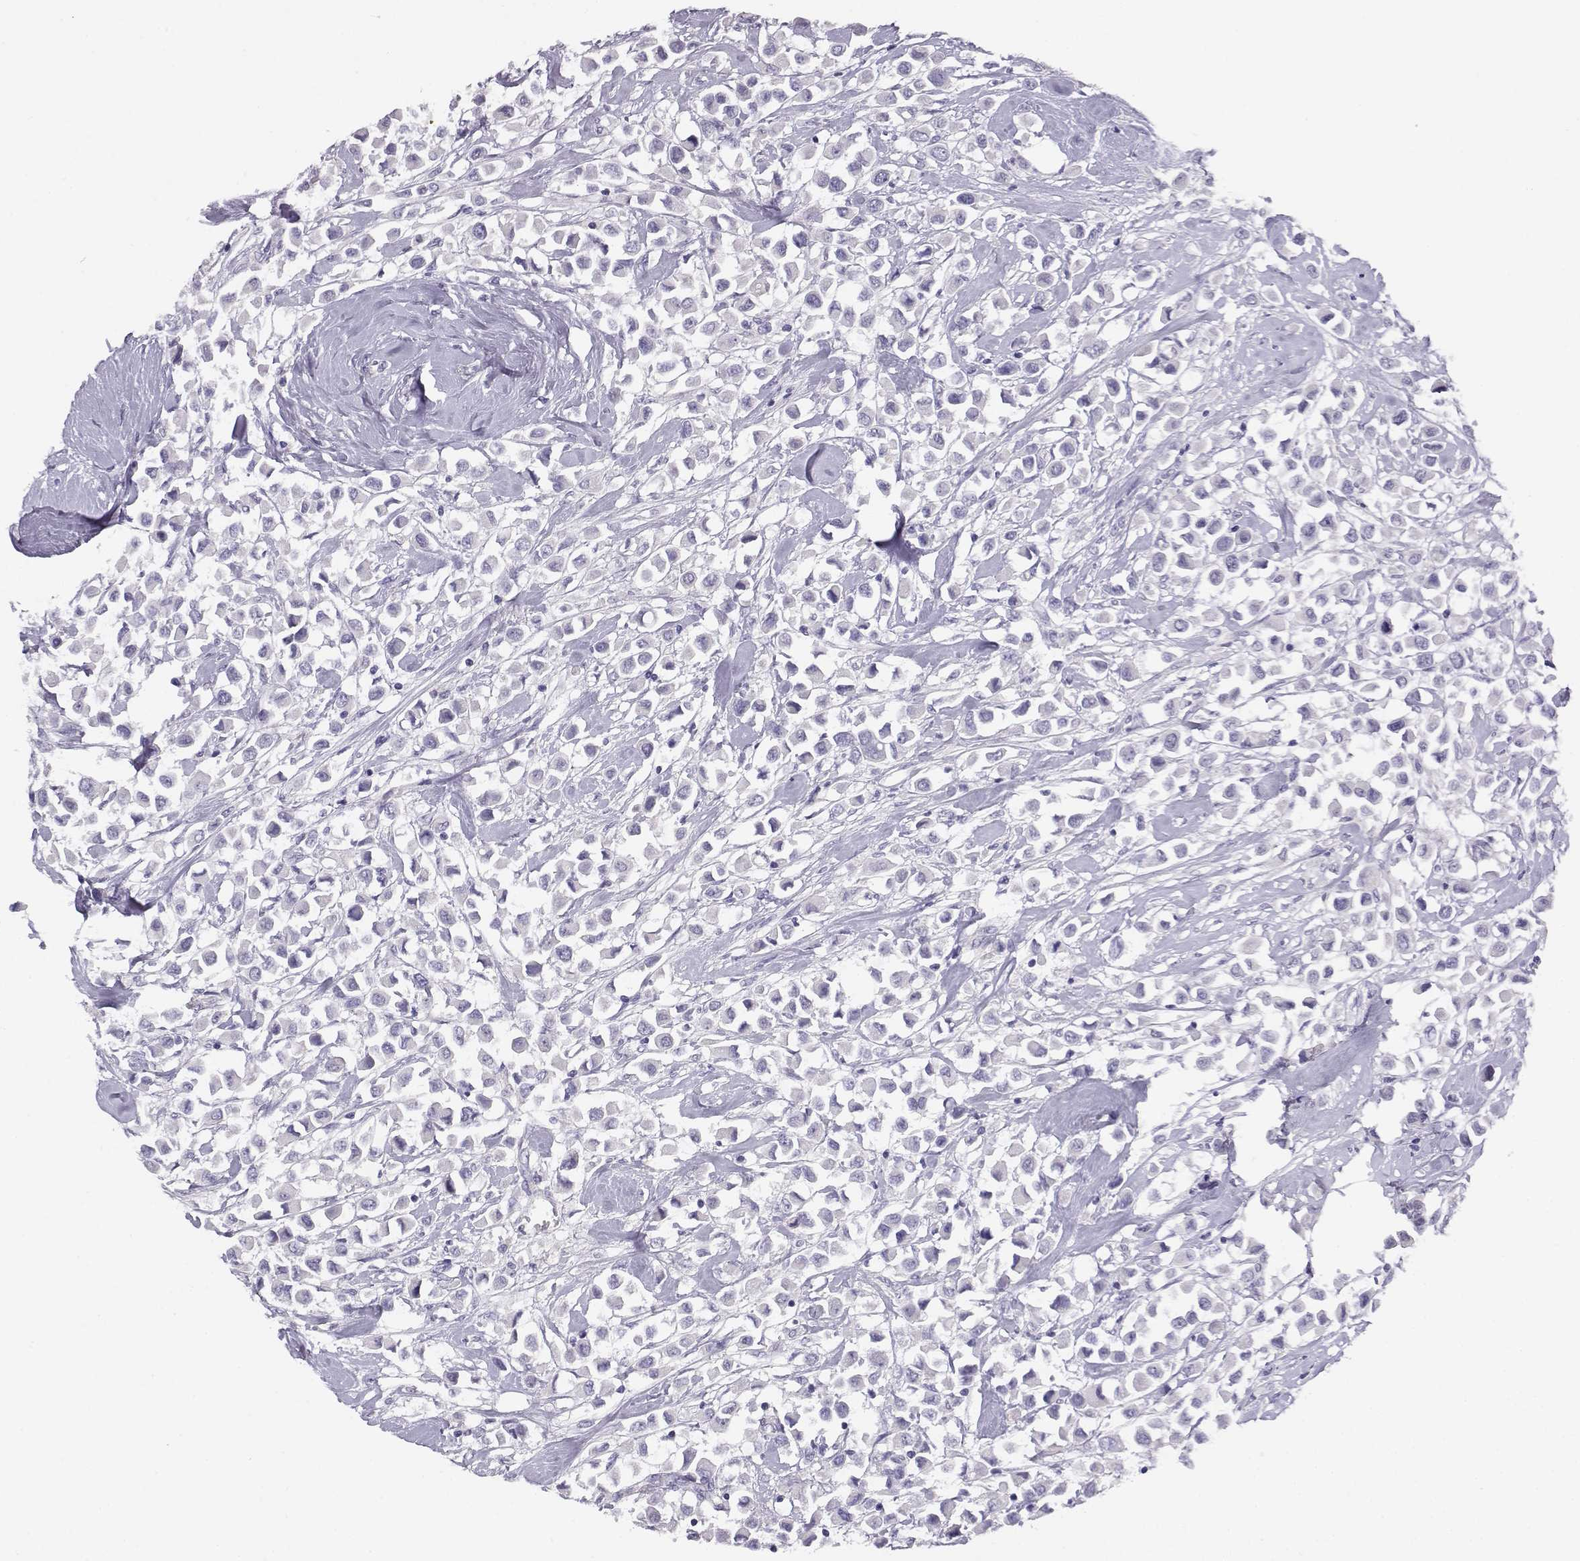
{"staining": {"intensity": "negative", "quantity": "none", "location": "none"}, "tissue": "breast cancer", "cell_type": "Tumor cells", "image_type": "cancer", "snomed": [{"axis": "morphology", "description": "Duct carcinoma"}, {"axis": "topography", "description": "Breast"}], "caption": "An image of human intraductal carcinoma (breast) is negative for staining in tumor cells. The staining was performed using DAB to visualize the protein expression in brown, while the nuclei were stained in blue with hematoxylin (Magnification: 20x).", "gene": "ENDOU", "patient": {"sex": "female", "age": 61}}